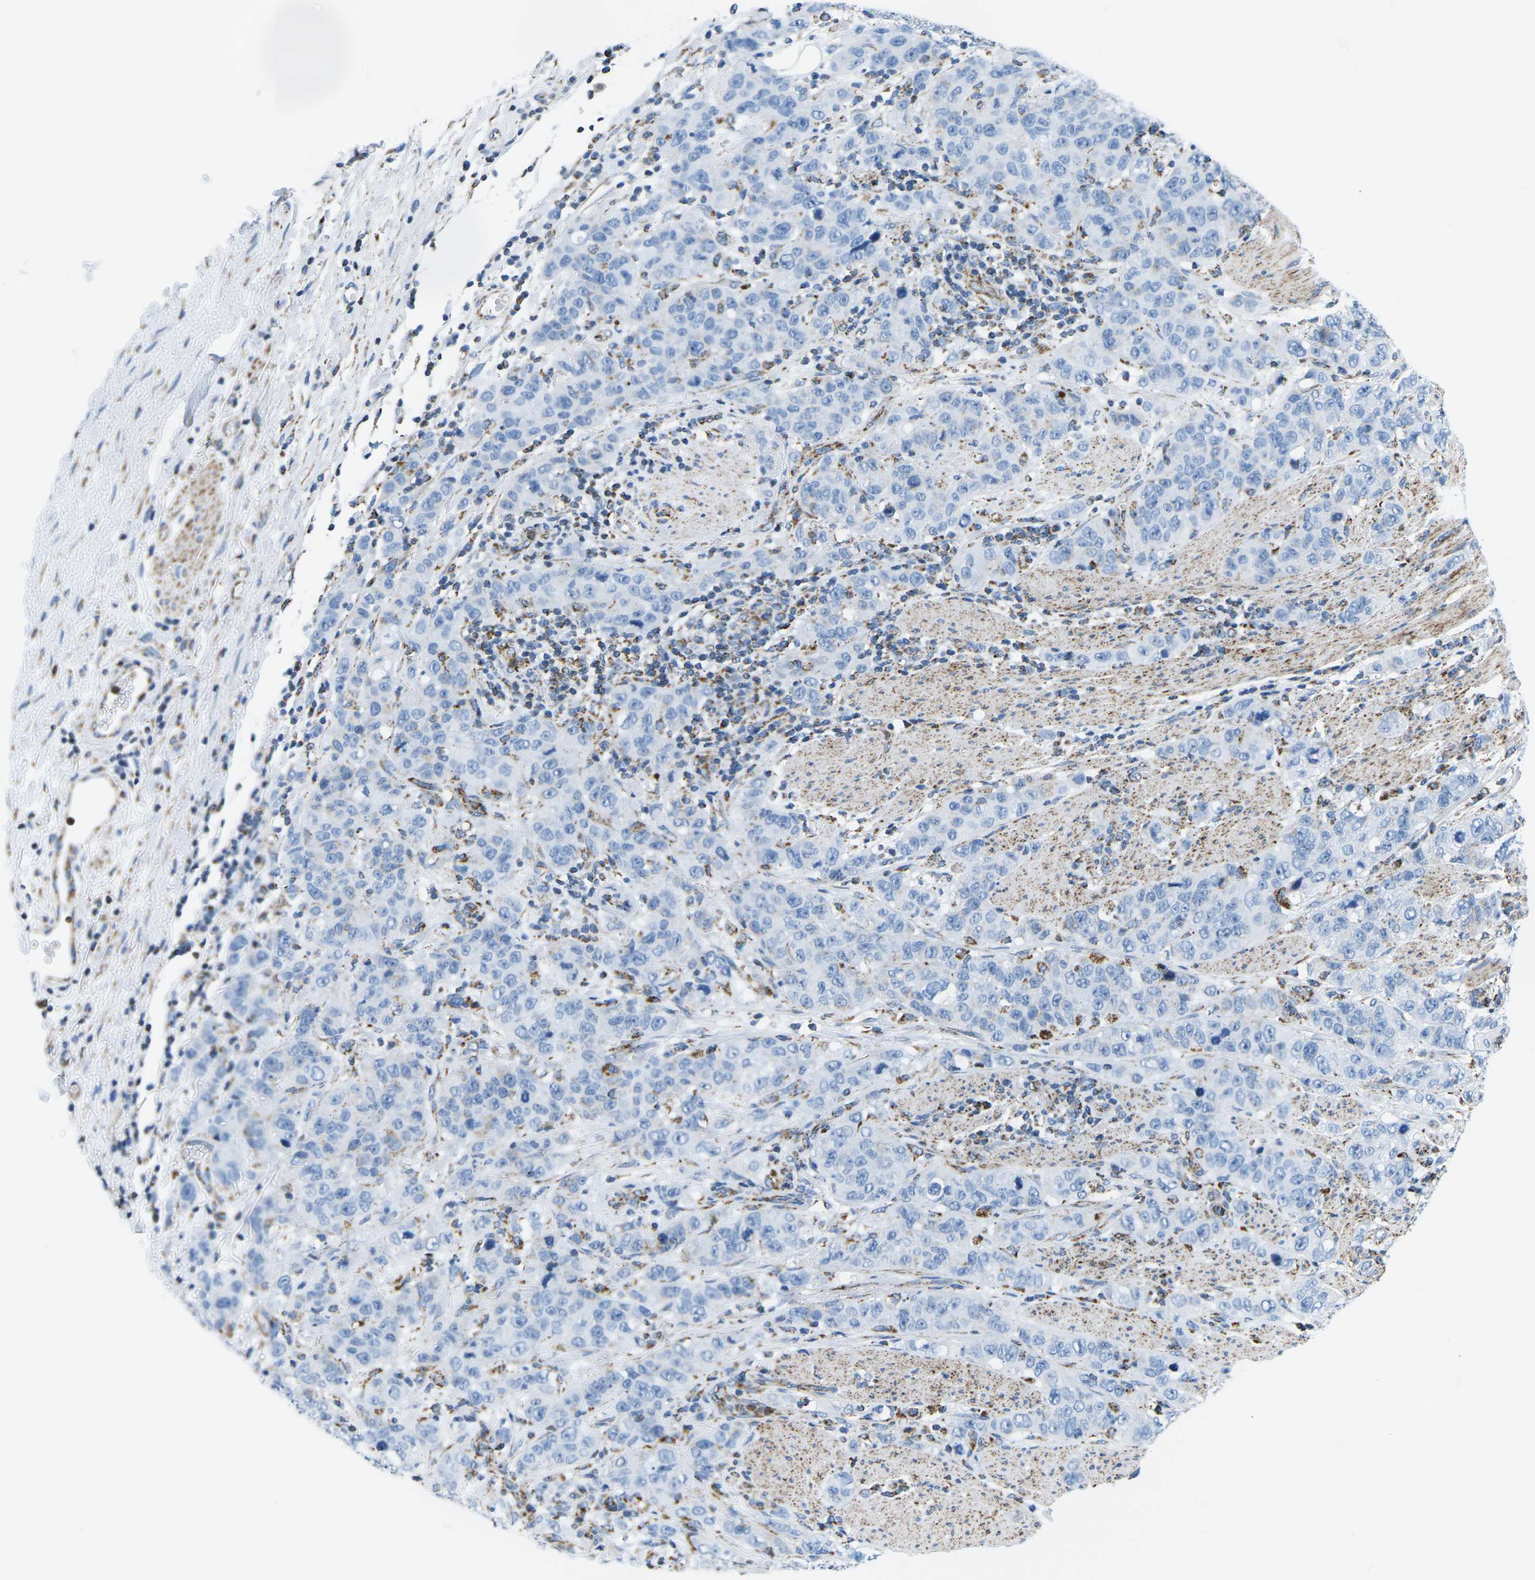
{"staining": {"intensity": "negative", "quantity": "none", "location": "none"}, "tissue": "stomach cancer", "cell_type": "Tumor cells", "image_type": "cancer", "snomed": [{"axis": "morphology", "description": "Adenocarcinoma, NOS"}, {"axis": "topography", "description": "Stomach"}], "caption": "Protein analysis of stomach cancer exhibits no significant positivity in tumor cells.", "gene": "COX6C", "patient": {"sex": "male", "age": 48}}